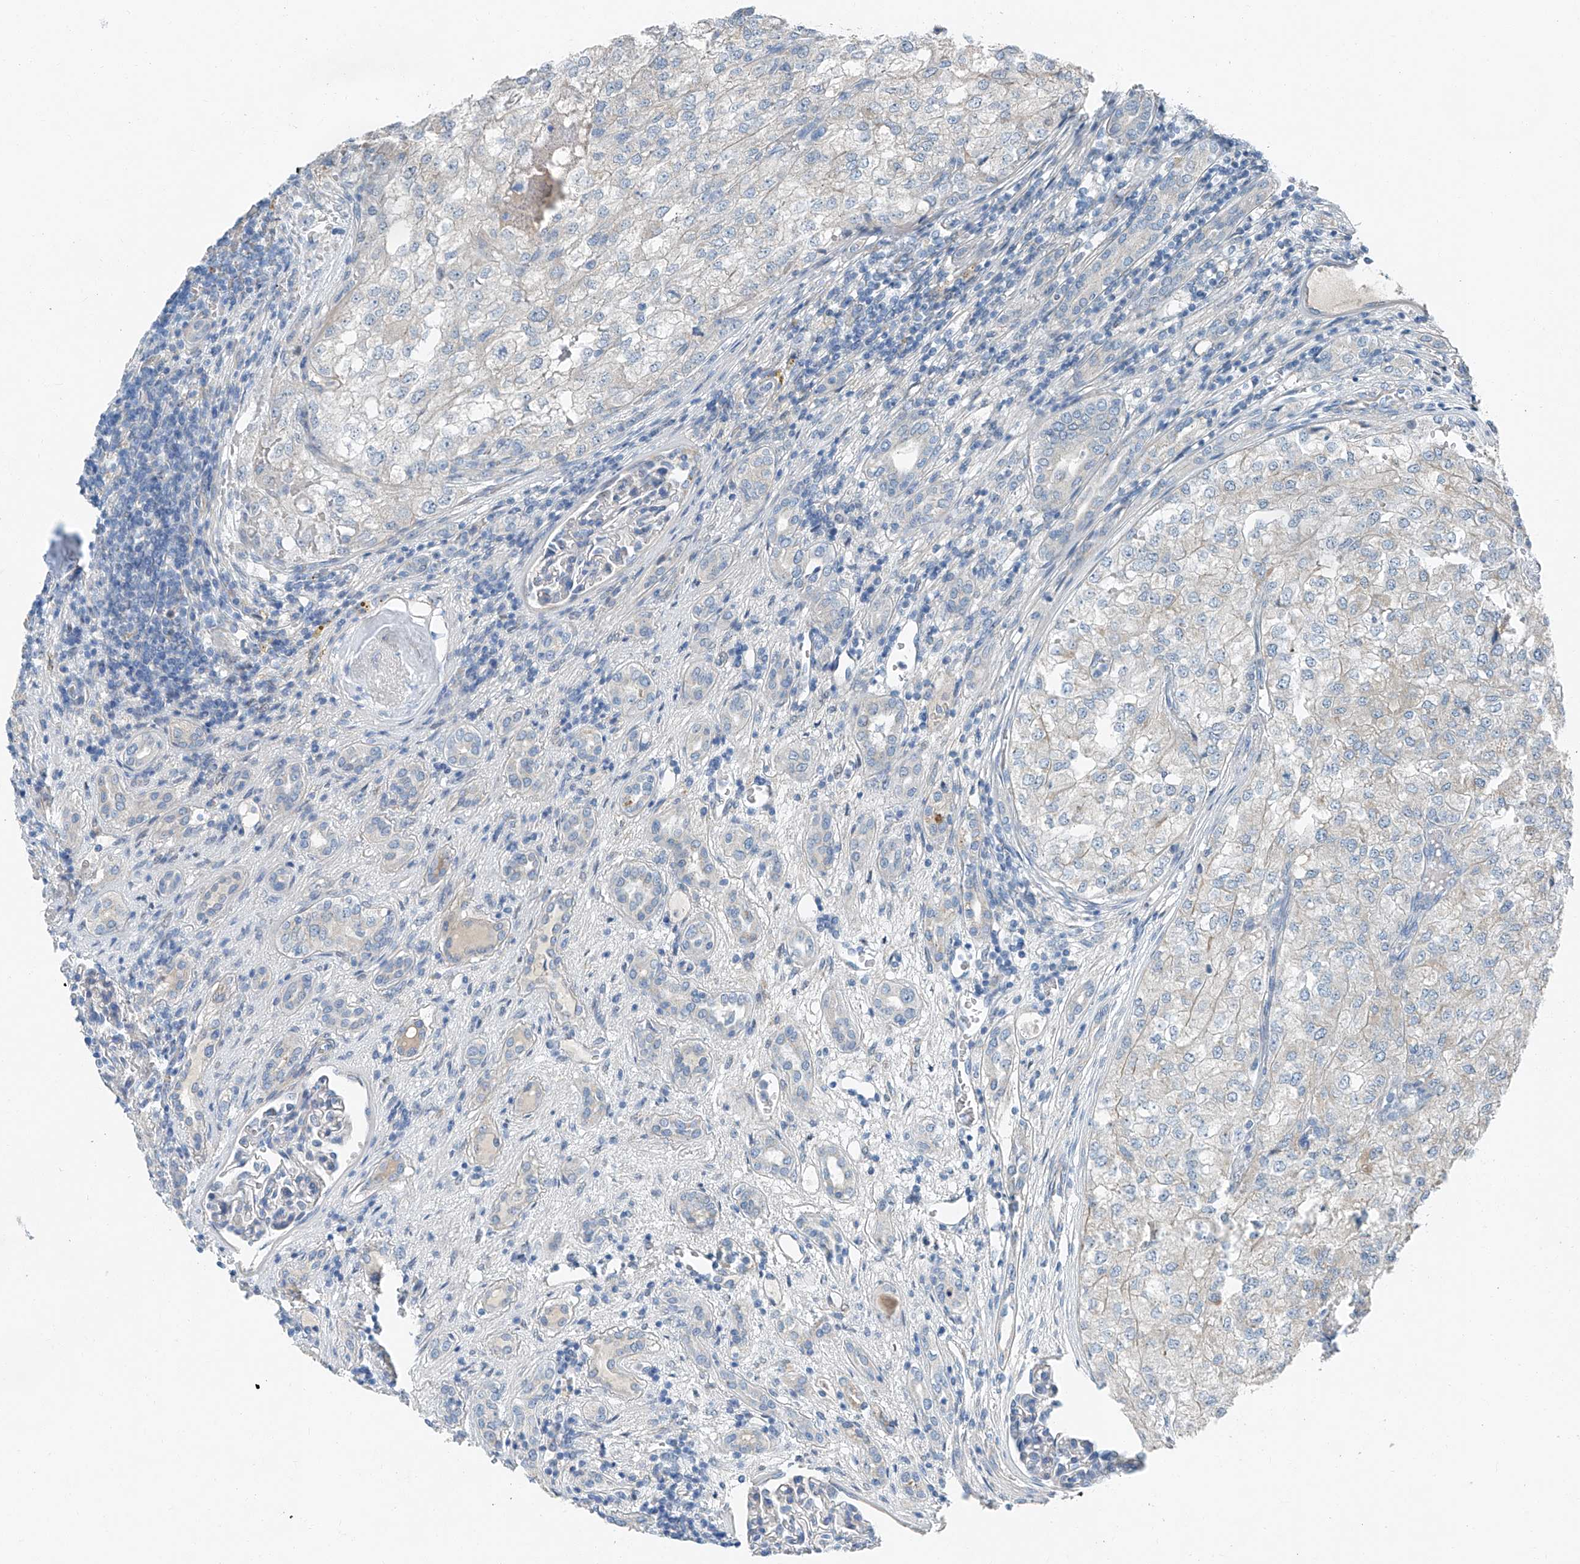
{"staining": {"intensity": "negative", "quantity": "none", "location": "none"}, "tissue": "renal cancer", "cell_type": "Tumor cells", "image_type": "cancer", "snomed": [{"axis": "morphology", "description": "Adenocarcinoma, NOS"}, {"axis": "topography", "description": "Kidney"}], "caption": "Tumor cells are negative for brown protein staining in renal adenocarcinoma.", "gene": "MDGA1", "patient": {"sex": "female", "age": 54}}